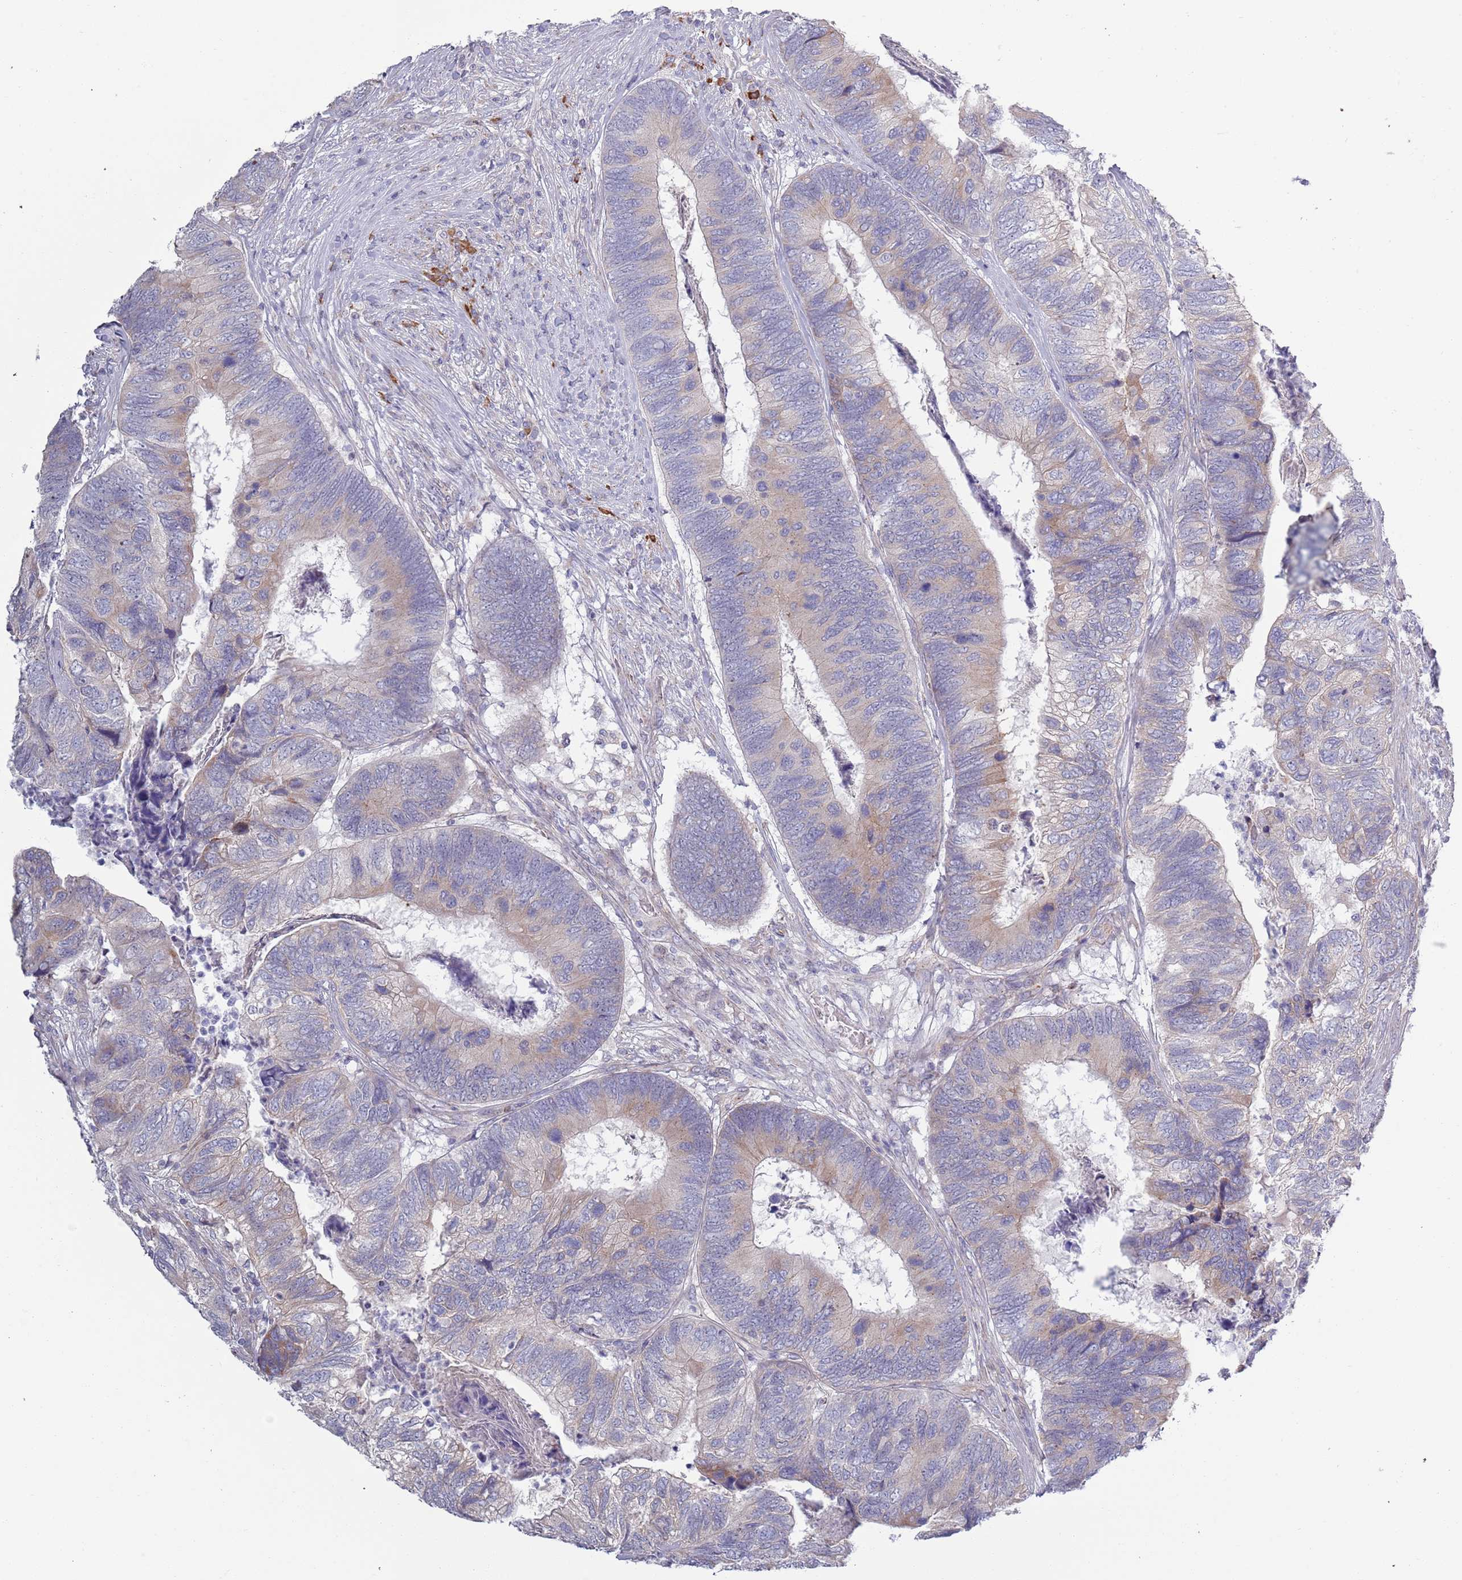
{"staining": {"intensity": "weak", "quantity": "25%-75%", "location": "cytoplasmic/membranous"}, "tissue": "colorectal cancer", "cell_type": "Tumor cells", "image_type": "cancer", "snomed": [{"axis": "morphology", "description": "Adenocarcinoma, NOS"}, {"axis": "topography", "description": "Colon"}], "caption": "DAB (3,3'-diaminobenzidine) immunohistochemical staining of human colorectal cancer (adenocarcinoma) displays weak cytoplasmic/membranous protein expression in approximately 25%-75% of tumor cells. The staining was performed using DAB, with brown indicating positive protein expression. Nuclei are stained blue with hematoxylin.", "gene": "LTB", "patient": {"sex": "female", "age": 67}}